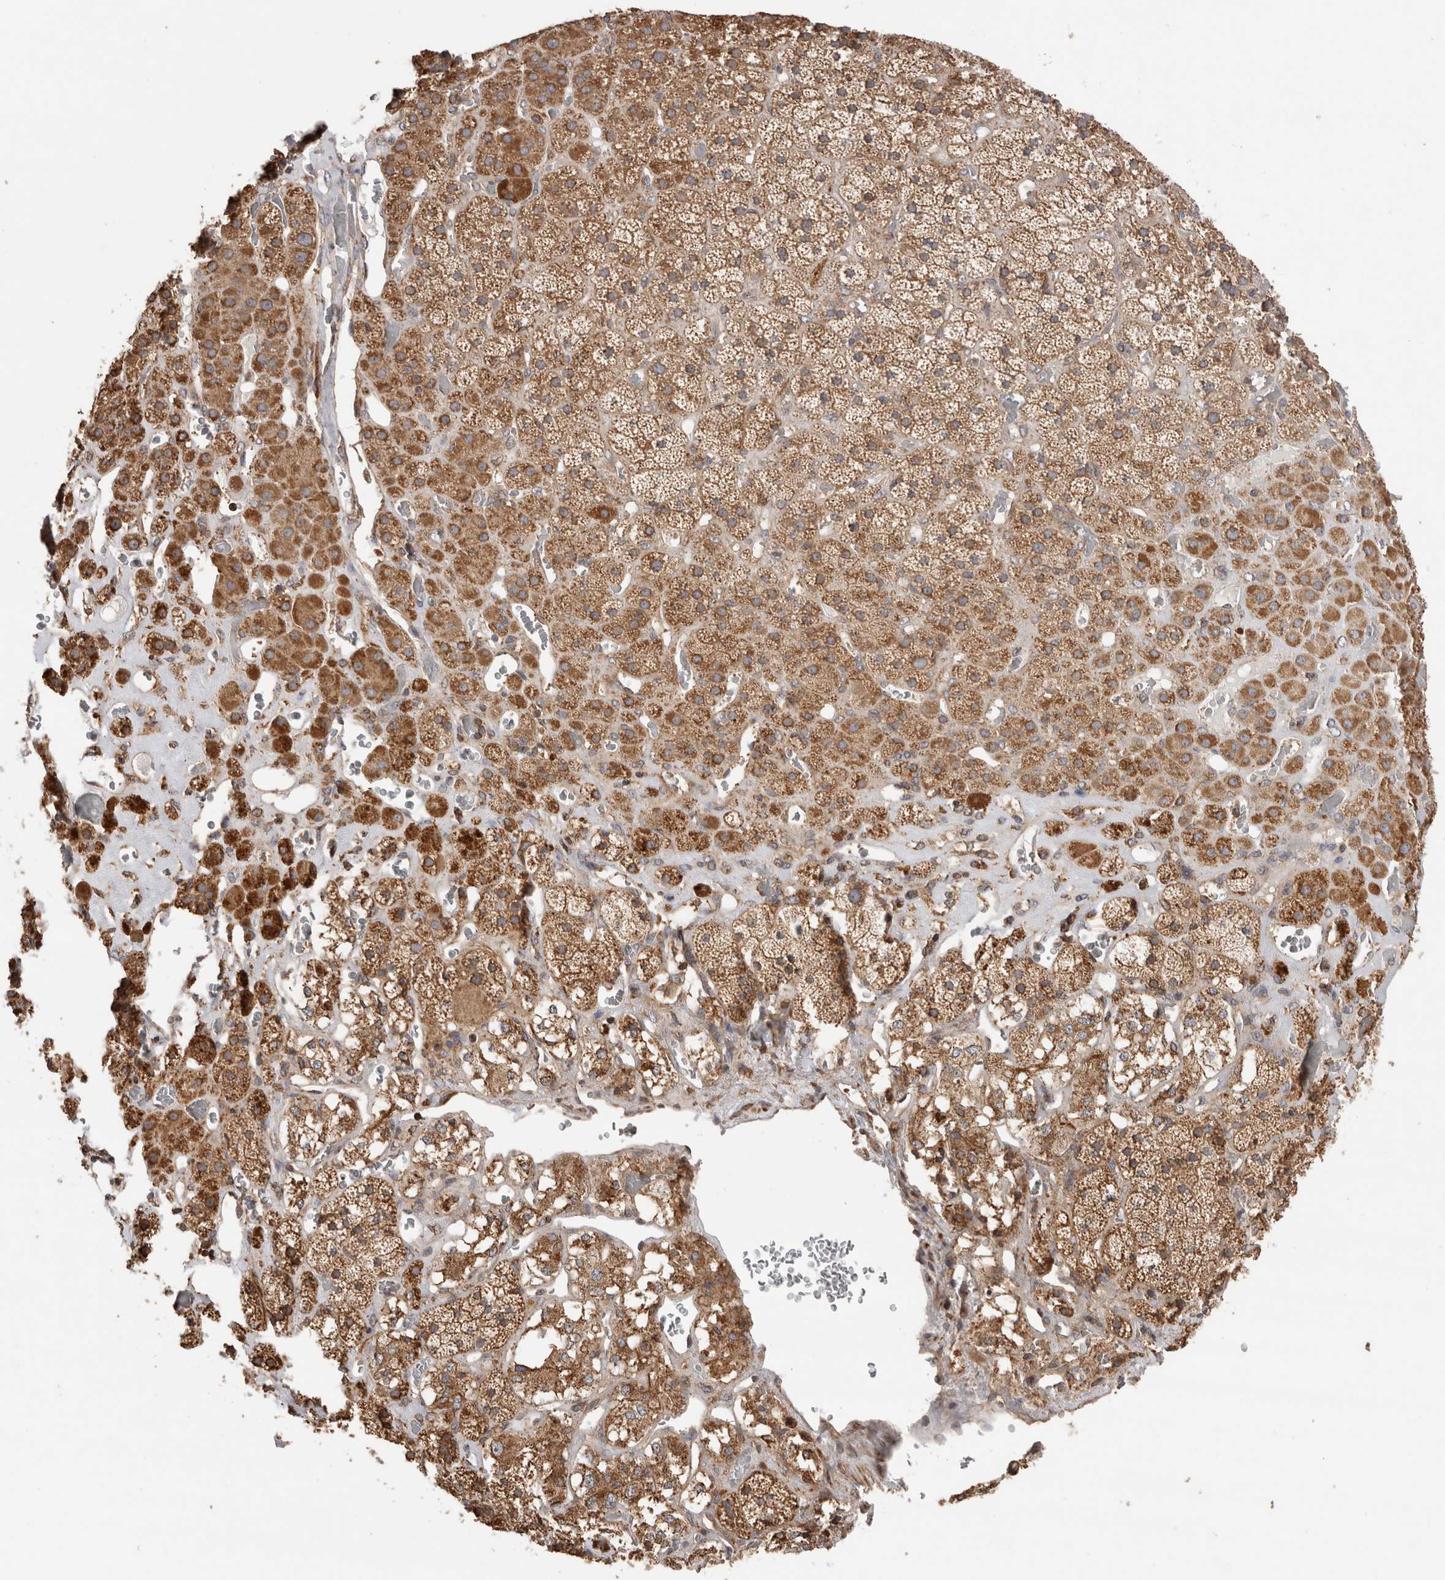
{"staining": {"intensity": "moderate", "quantity": ">75%", "location": "cytoplasmic/membranous"}, "tissue": "adrenal gland", "cell_type": "Glandular cells", "image_type": "normal", "snomed": [{"axis": "morphology", "description": "Normal tissue, NOS"}, {"axis": "topography", "description": "Adrenal gland"}], "caption": "Immunohistochemical staining of unremarkable adrenal gland shows >75% levels of moderate cytoplasmic/membranous protein positivity in about >75% of glandular cells. Using DAB (3,3'-diaminobenzidine) (brown) and hematoxylin (blue) stains, captured at high magnification using brightfield microscopy.", "gene": "IMMP2L", "patient": {"sex": "male", "age": 57}}